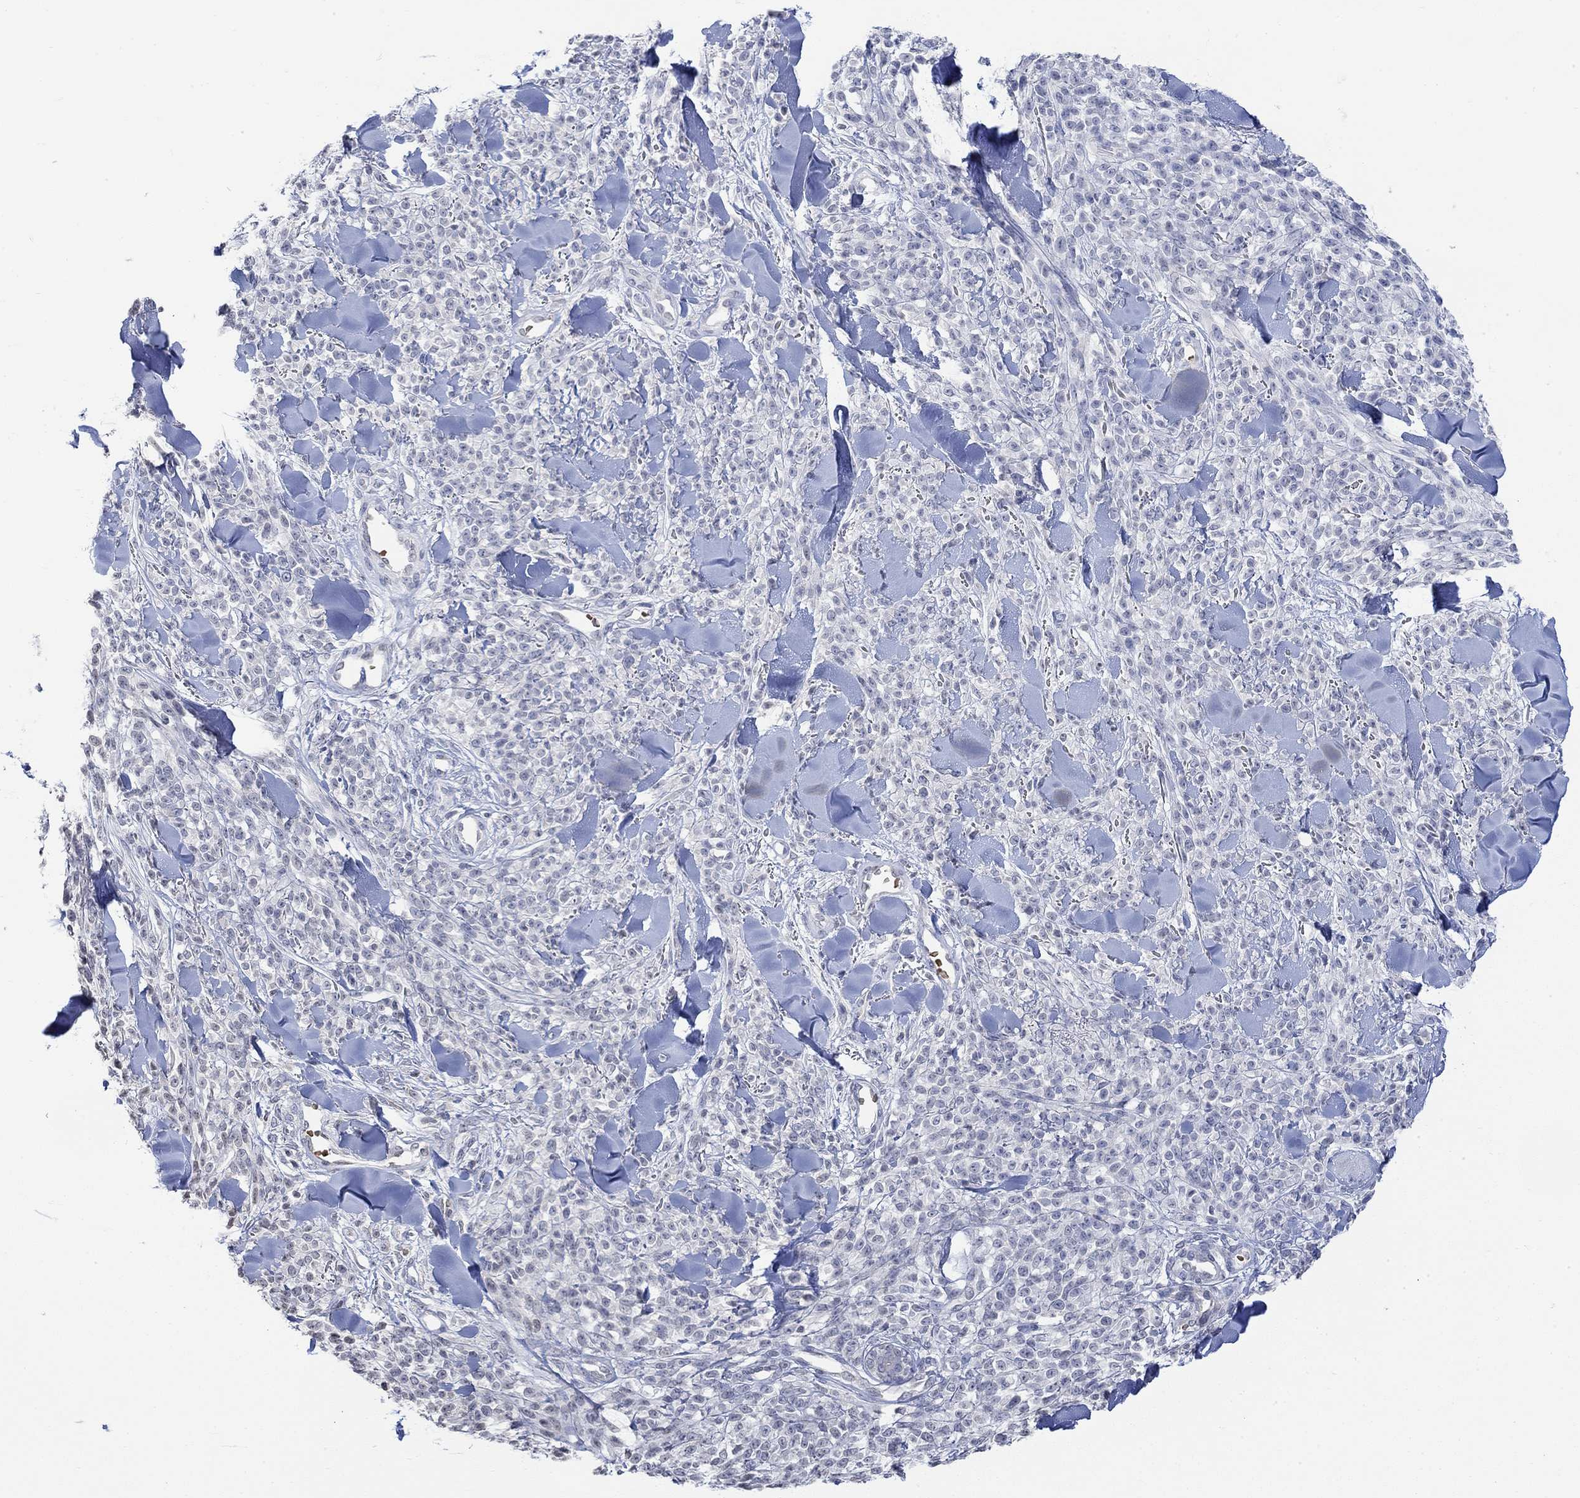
{"staining": {"intensity": "negative", "quantity": "none", "location": "none"}, "tissue": "melanoma", "cell_type": "Tumor cells", "image_type": "cancer", "snomed": [{"axis": "morphology", "description": "Malignant melanoma, NOS"}, {"axis": "topography", "description": "Skin"}, {"axis": "topography", "description": "Skin of trunk"}], "caption": "Melanoma was stained to show a protein in brown. There is no significant positivity in tumor cells.", "gene": "TMEM255A", "patient": {"sex": "male", "age": 74}}